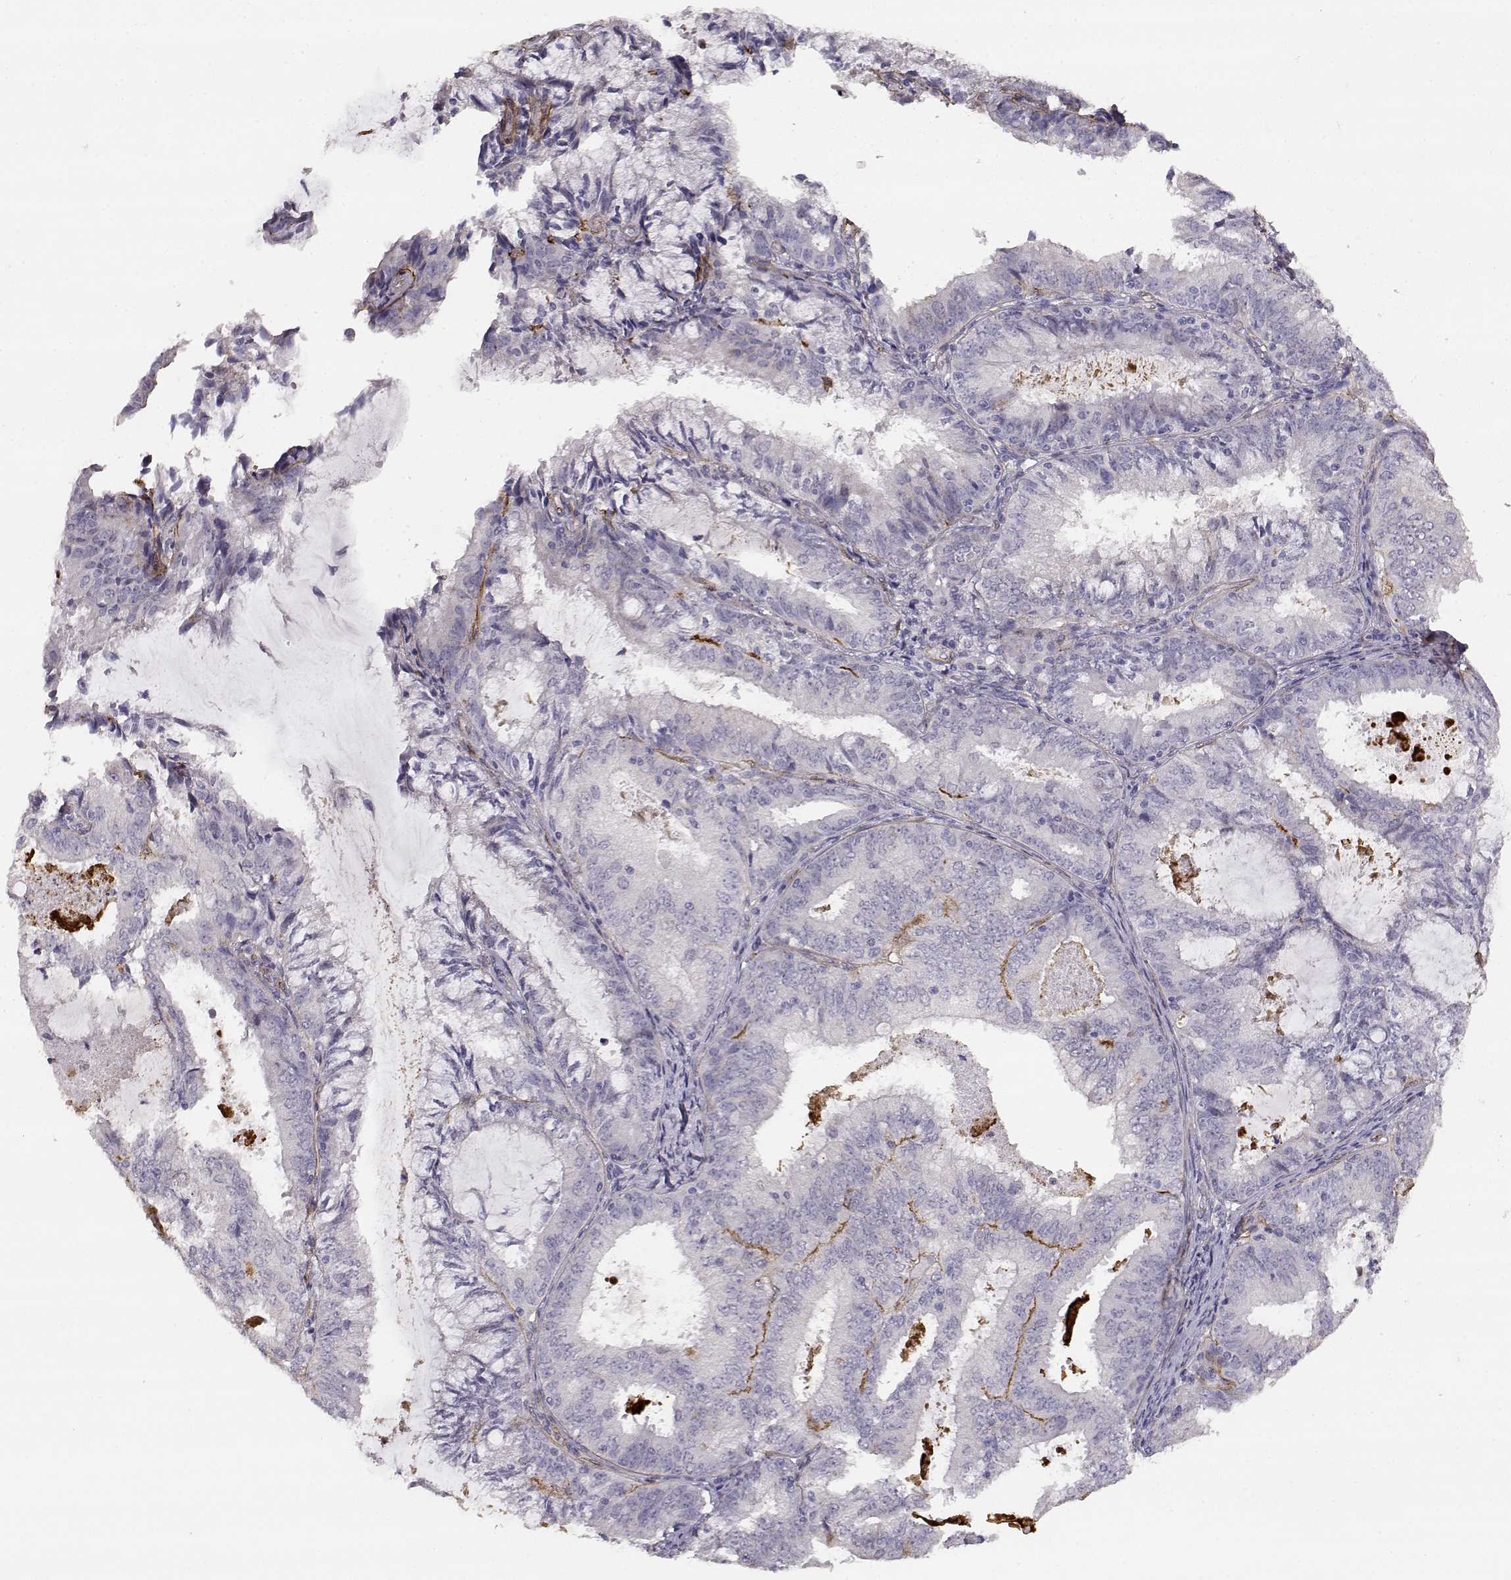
{"staining": {"intensity": "negative", "quantity": "none", "location": "none"}, "tissue": "endometrial cancer", "cell_type": "Tumor cells", "image_type": "cancer", "snomed": [{"axis": "morphology", "description": "Adenocarcinoma, NOS"}, {"axis": "topography", "description": "Endometrium"}], "caption": "This is an immunohistochemistry histopathology image of human endometrial cancer. There is no staining in tumor cells.", "gene": "LAMC1", "patient": {"sex": "female", "age": 57}}